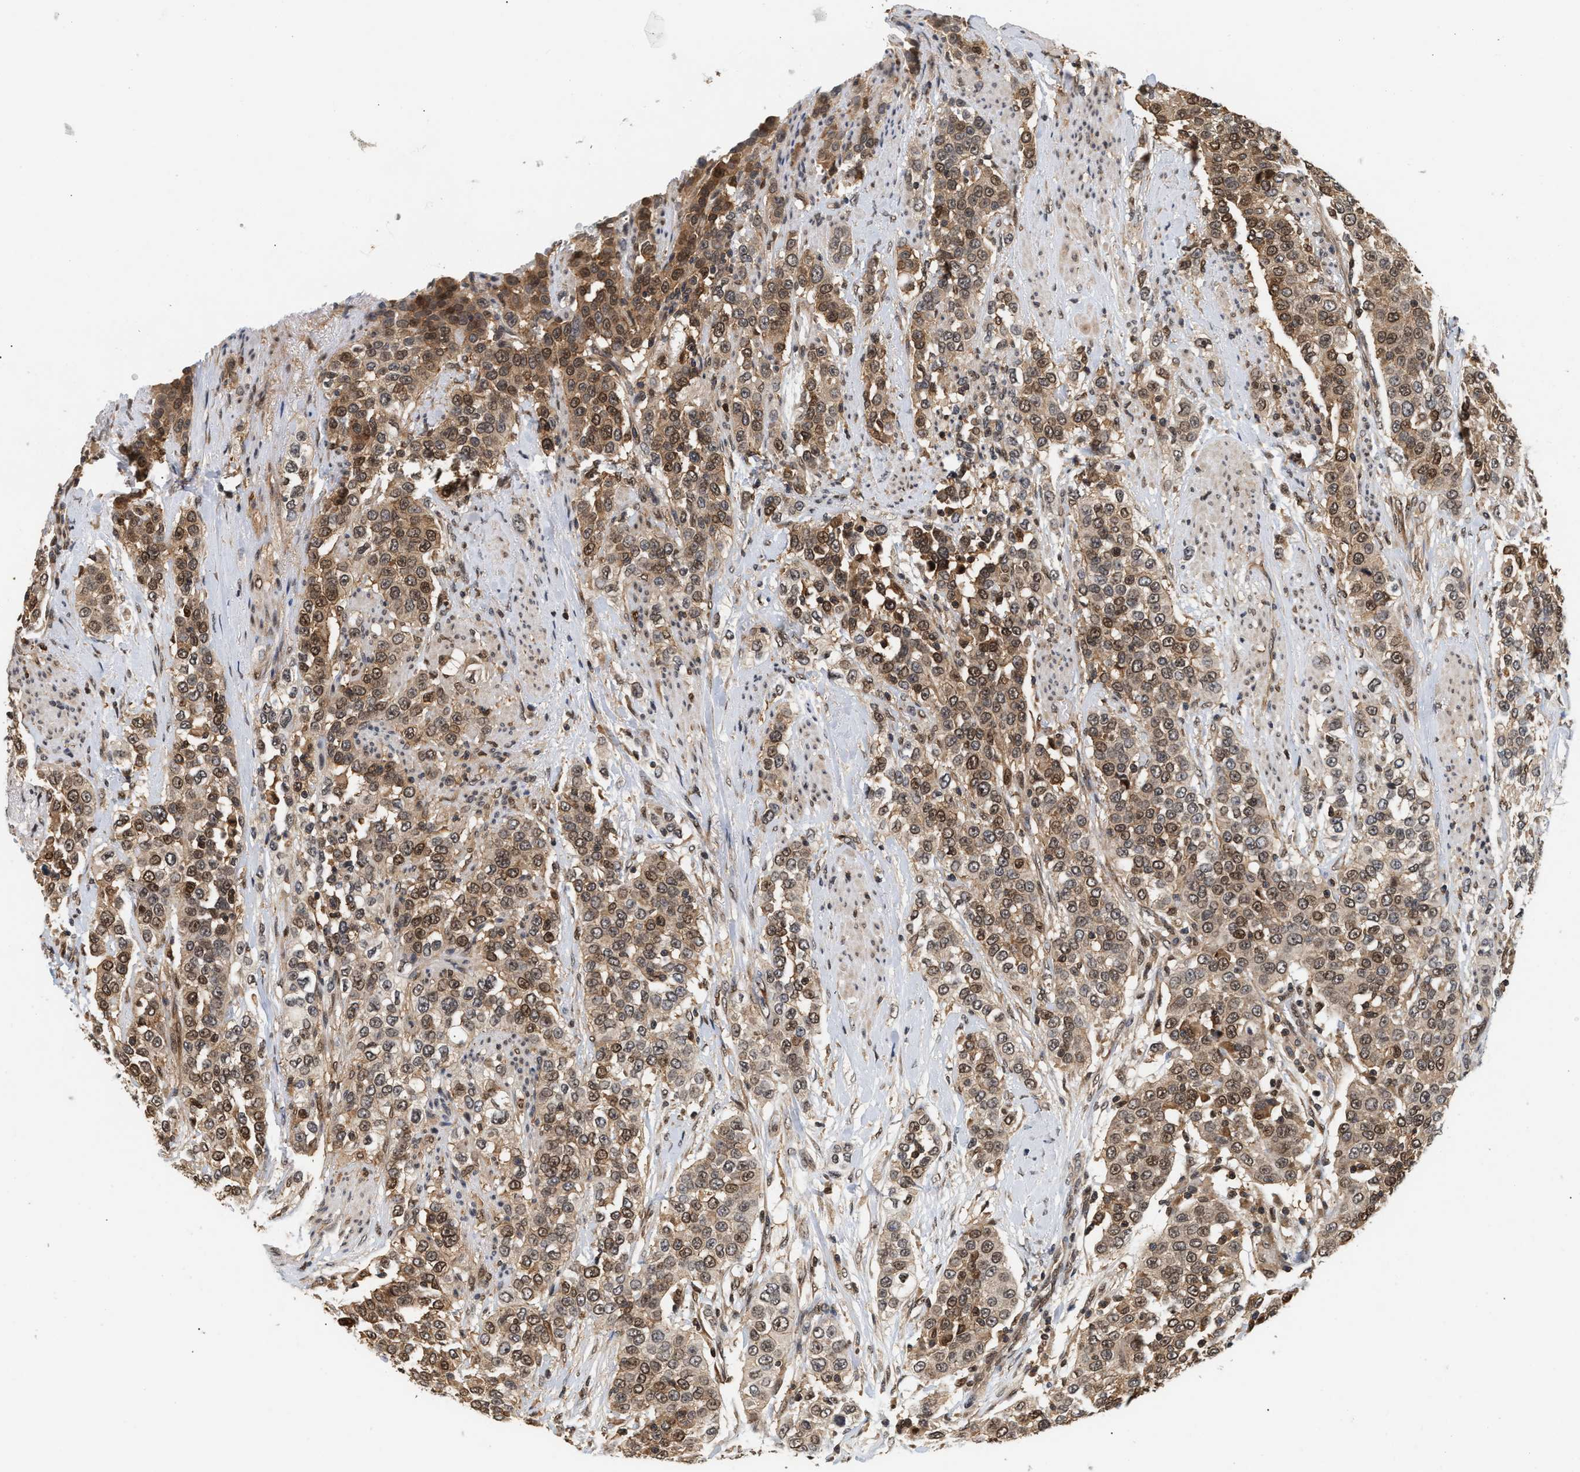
{"staining": {"intensity": "moderate", "quantity": ">75%", "location": "cytoplasmic/membranous,nuclear"}, "tissue": "urothelial cancer", "cell_type": "Tumor cells", "image_type": "cancer", "snomed": [{"axis": "morphology", "description": "Urothelial carcinoma, High grade"}, {"axis": "topography", "description": "Urinary bladder"}], "caption": "An immunohistochemistry image of tumor tissue is shown. Protein staining in brown shows moderate cytoplasmic/membranous and nuclear positivity in urothelial cancer within tumor cells.", "gene": "ABHD5", "patient": {"sex": "female", "age": 80}}